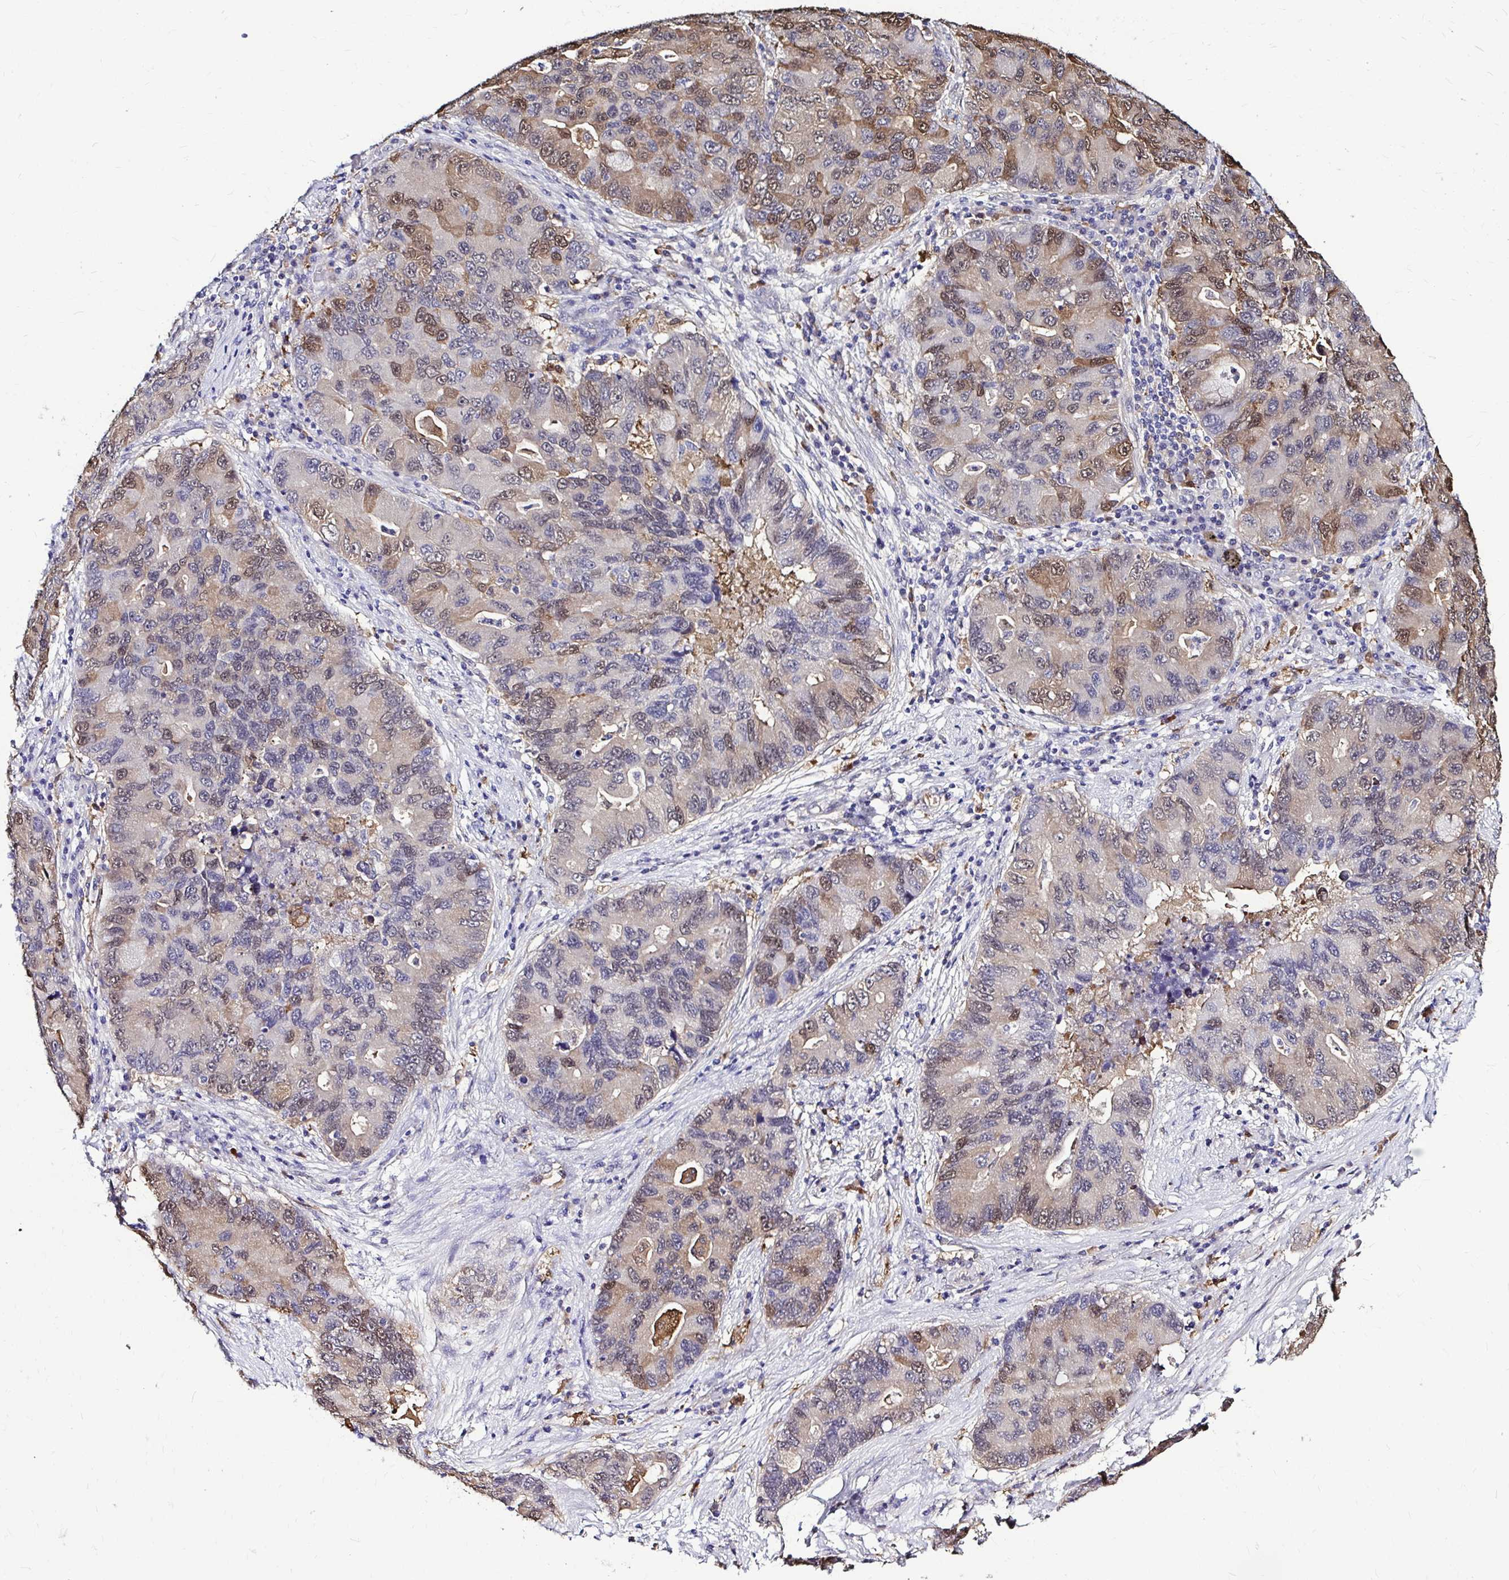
{"staining": {"intensity": "weak", "quantity": "25%-75%", "location": "cytoplasmic/membranous,nuclear"}, "tissue": "lung cancer", "cell_type": "Tumor cells", "image_type": "cancer", "snomed": [{"axis": "morphology", "description": "Adenocarcinoma, NOS"}, {"axis": "morphology", "description": "Adenocarcinoma, metastatic, NOS"}, {"axis": "topography", "description": "Lymph node"}, {"axis": "topography", "description": "Lung"}], "caption": "A histopathology image of human lung cancer (adenocarcinoma) stained for a protein demonstrates weak cytoplasmic/membranous and nuclear brown staining in tumor cells. (DAB IHC, brown staining for protein, blue staining for nuclei).", "gene": "IDH1", "patient": {"sex": "female", "age": 54}}